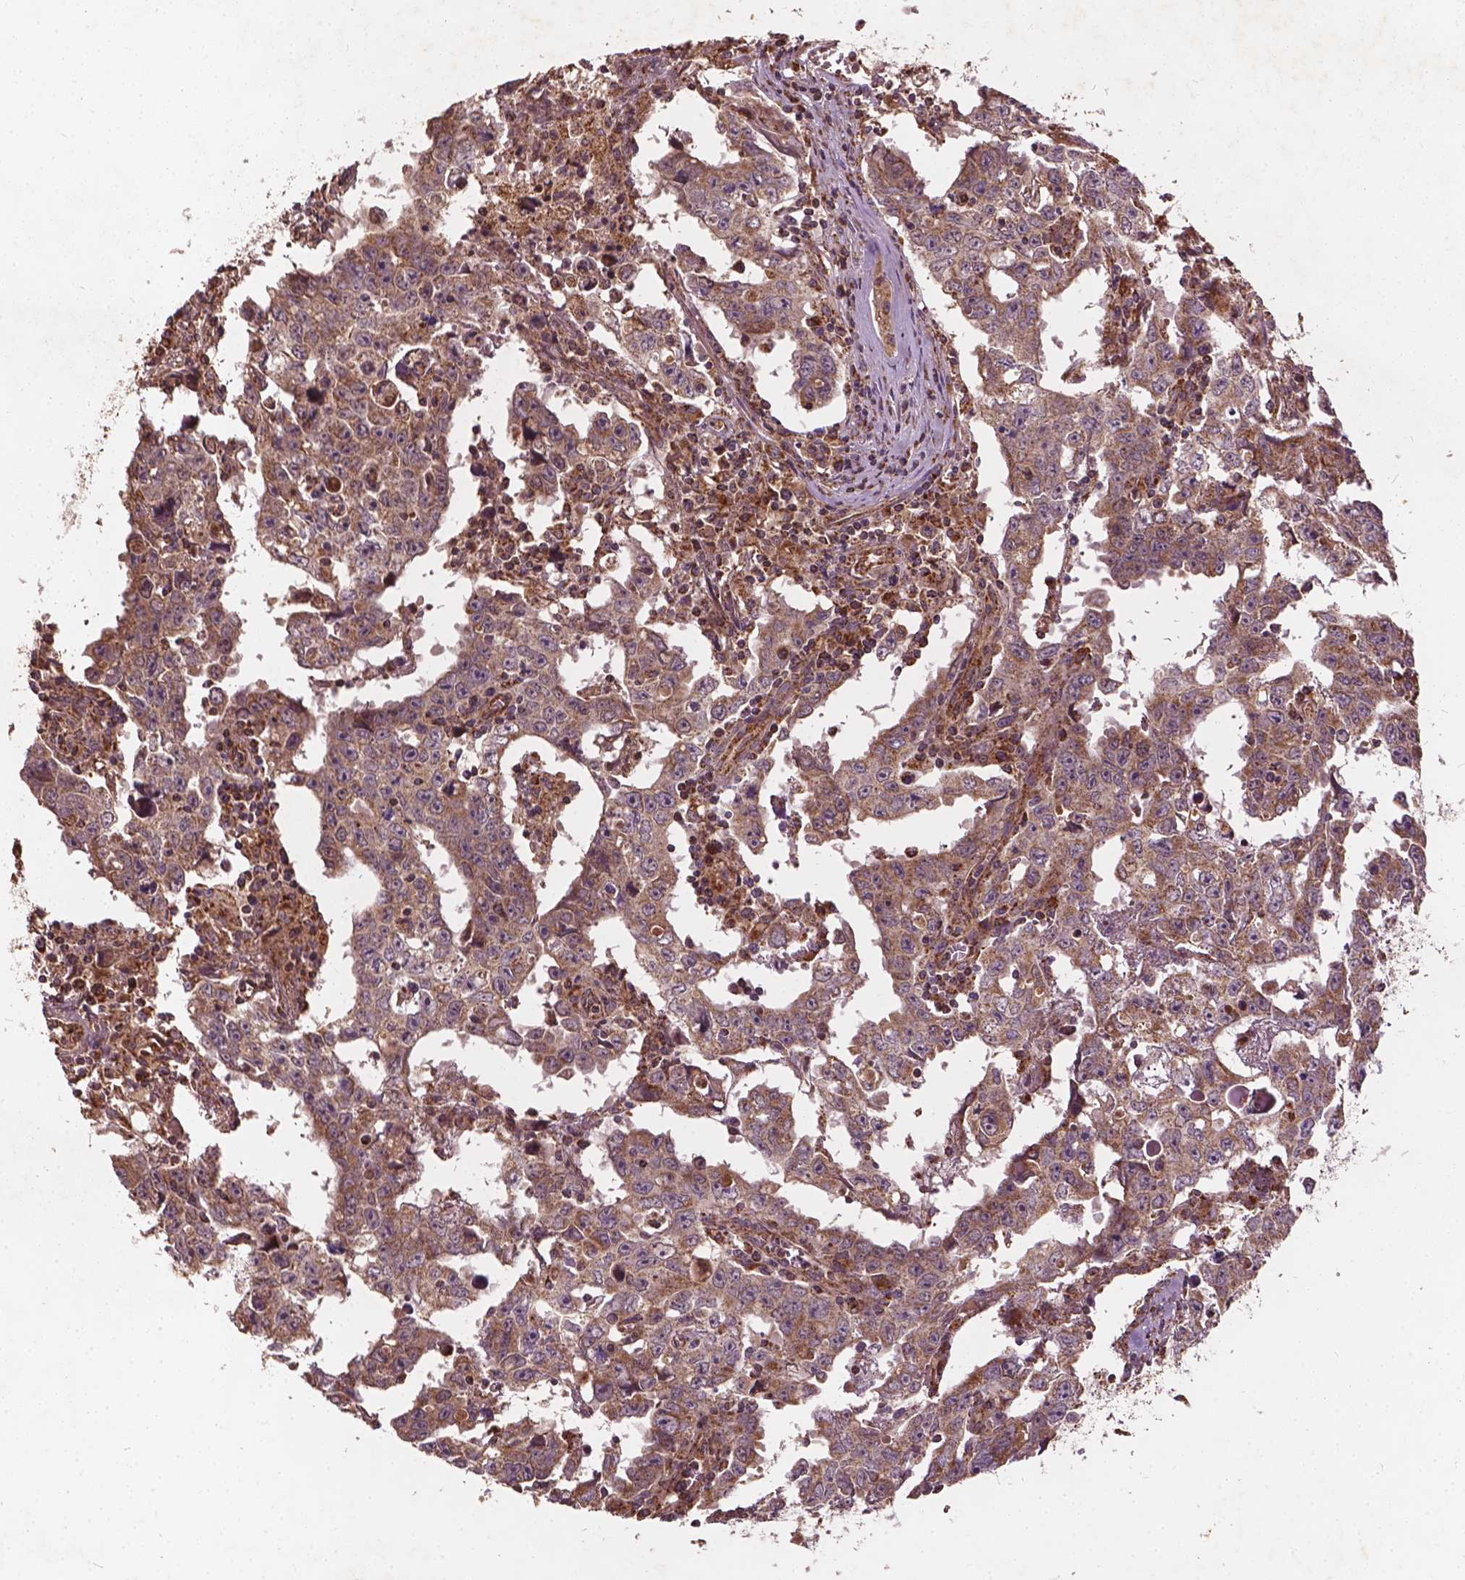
{"staining": {"intensity": "weak", "quantity": ">75%", "location": "cytoplasmic/membranous"}, "tissue": "testis cancer", "cell_type": "Tumor cells", "image_type": "cancer", "snomed": [{"axis": "morphology", "description": "Carcinoma, Embryonal, NOS"}, {"axis": "topography", "description": "Testis"}], "caption": "The immunohistochemical stain labels weak cytoplasmic/membranous staining in tumor cells of embryonal carcinoma (testis) tissue. Immunohistochemistry stains the protein of interest in brown and the nuclei are stained blue.", "gene": "UBXN2A", "patient": {"sex": "male", "age": 22}}